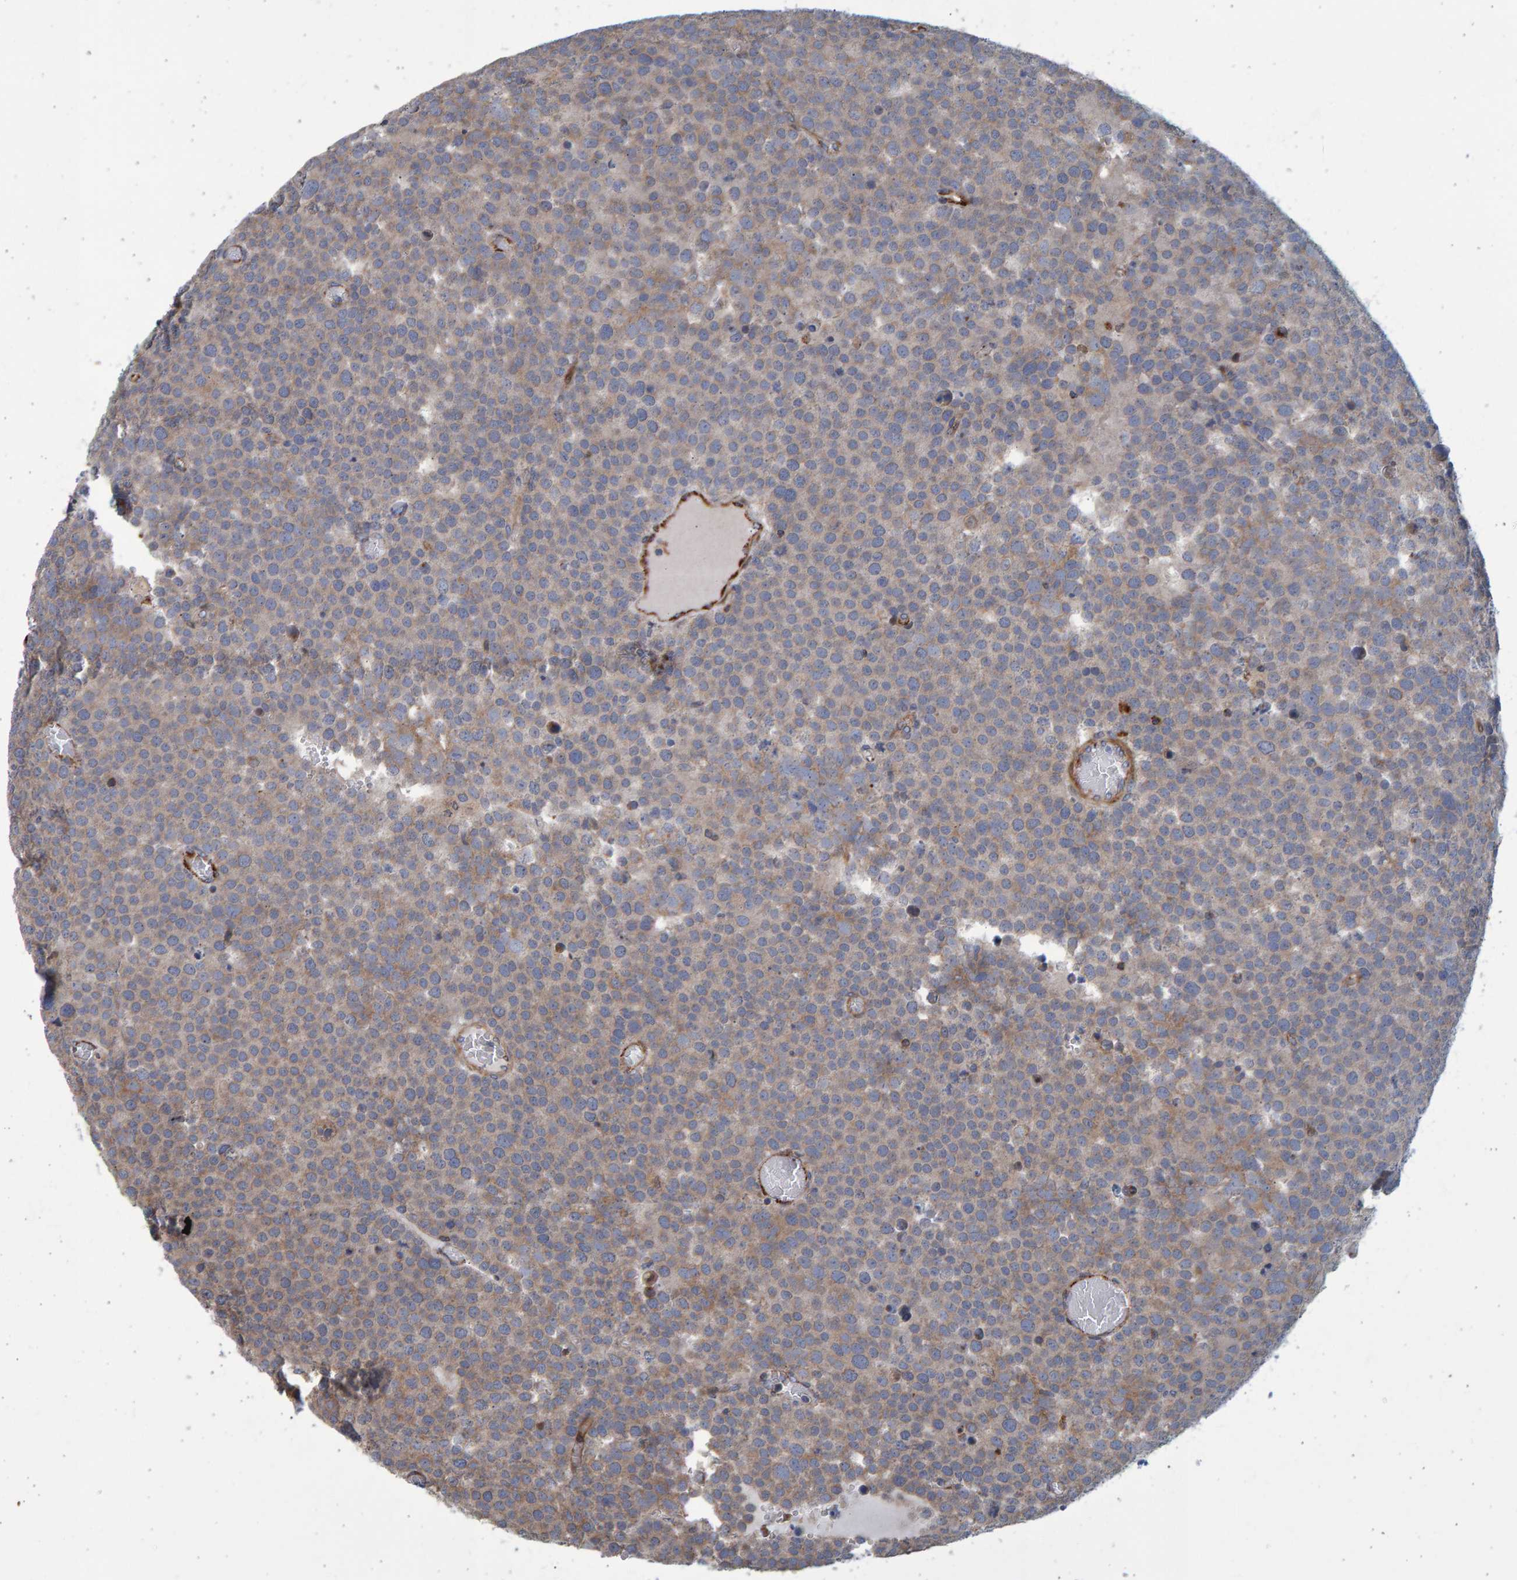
{"staining": {"intensity": "weak", "quantity": "25%-75%", "location": "cytoplasmic/membranous"}, "tissue": "testis cancer", "cell_type": "Tumor cells", "image_type": "cancer", "snomed": [{"axis": "morphology", "description": "Seminoma, NOS"}, {"axis": "topography", "description": "Testis"}], "caption": "Testis cancer was stained to show a protein in brown. There is low levels of weak cytoplasmic/membranous expression in approximately 25%-75% of tumor cells. The protein is shown in brown color, while the nuclei are stained blue.", "gene": "LRBA", "patient": {"sex": "male", "age": 71}}